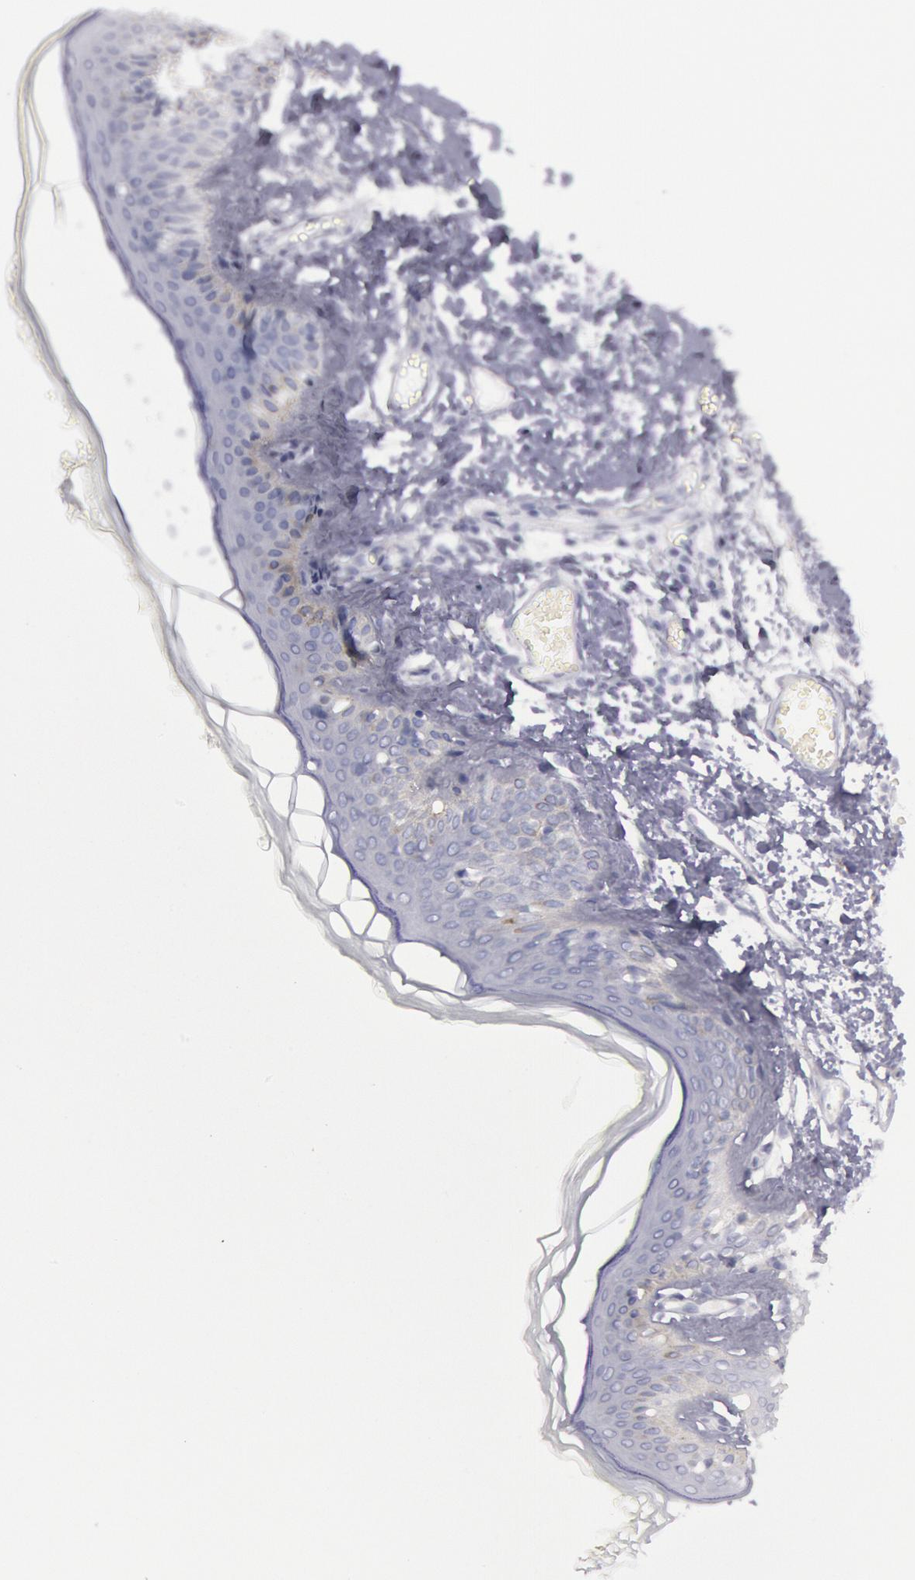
{"staining": {"intensity": "strong", "quantity": ">75%", "location": "nuclear"}, "tissue": "skin", "cell_type": "Fibroblasts", "image_type": "normal", "snomed": [{"axis": "morphology", "description": "Normal tissue, NOS"}, {"axis": "morphology", "description": "Sarcoma, NOS"}, {"axis": "topography", "description": "Skin"}, {"axis": "topography", "description": "Soft tissue"}], "caption": "A brown stain shows strong nuclear staining of a protein in fibroblasts of normal skin.", "gene": "H3", "patient": {"sex": "female", "age": 51}}